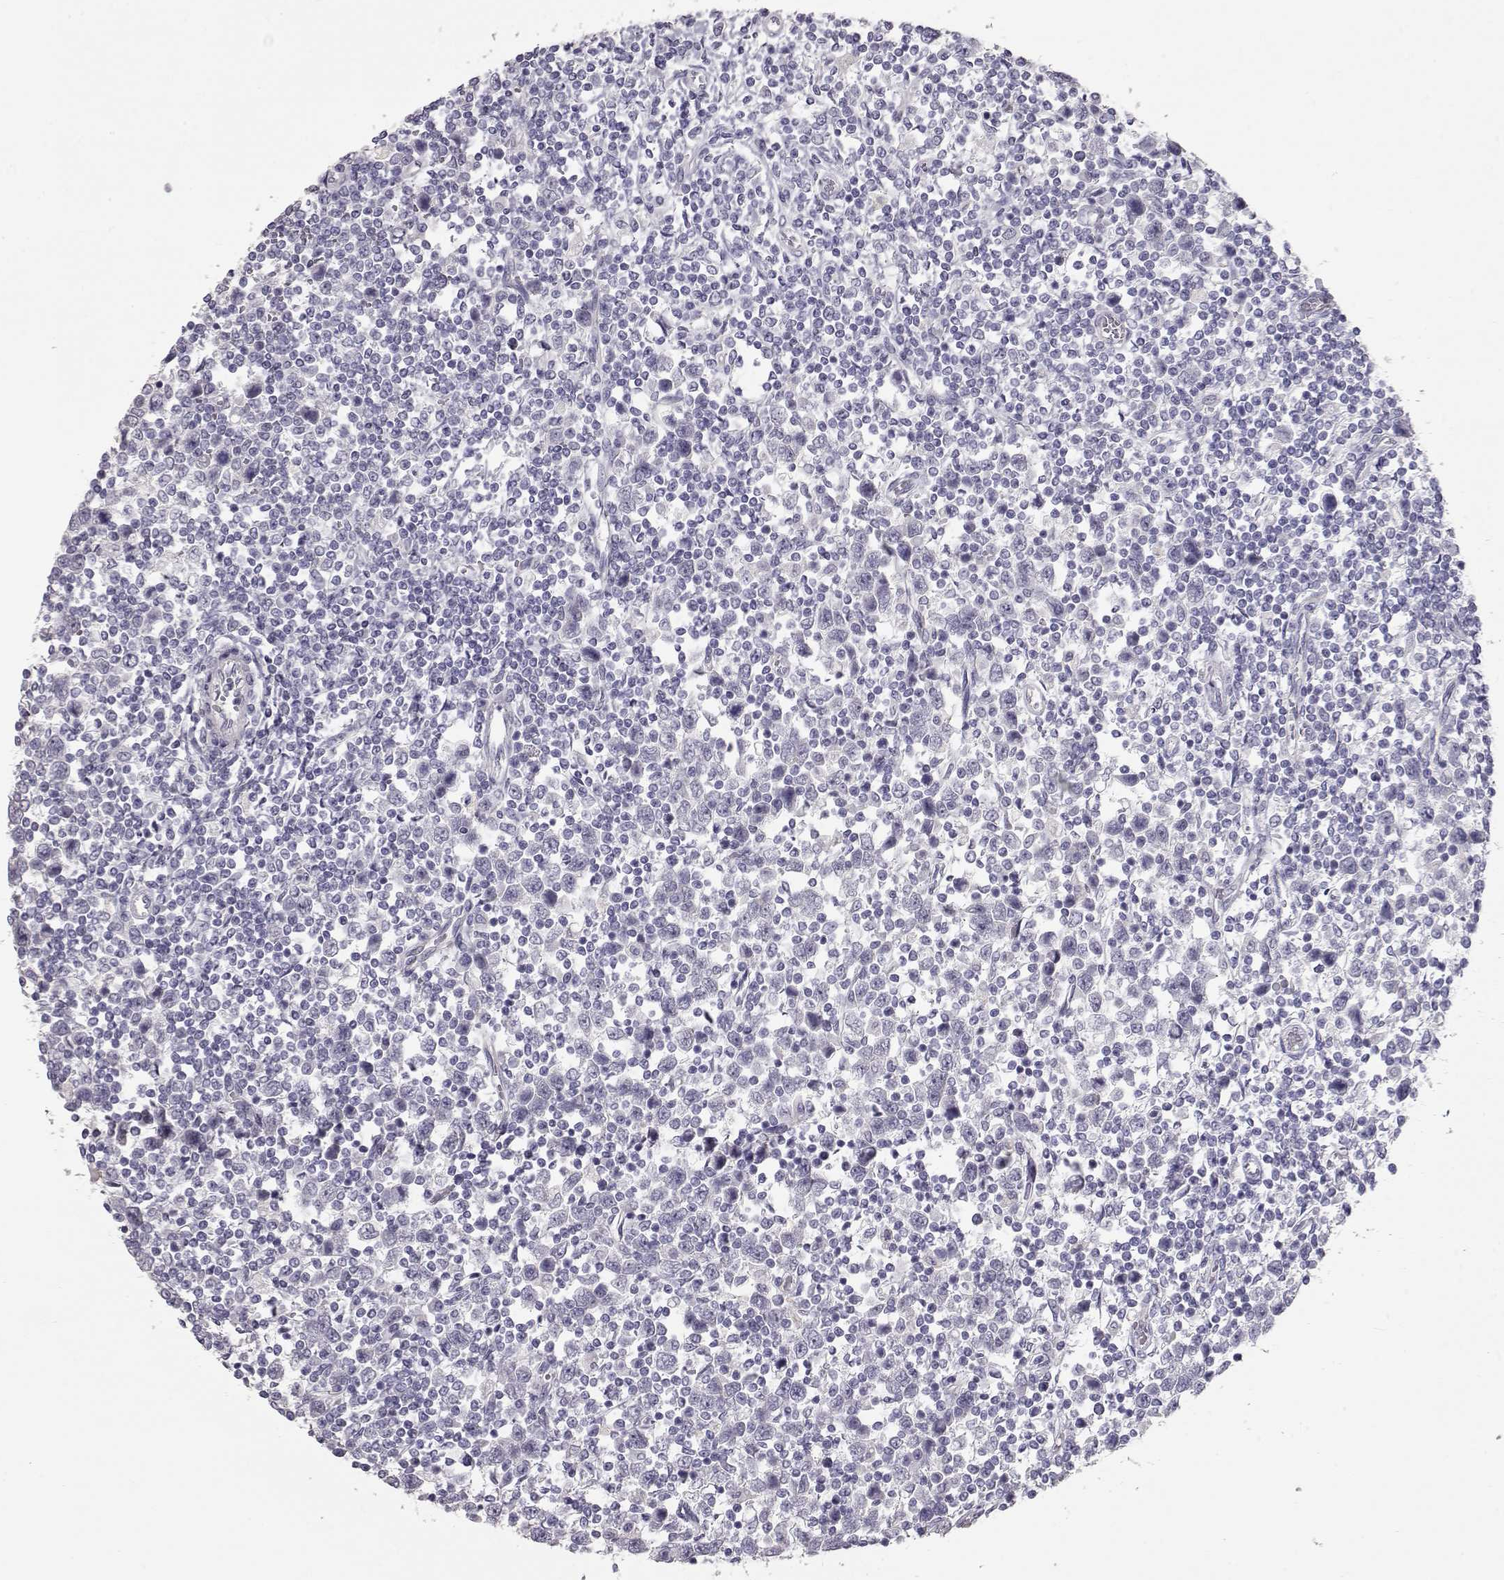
{"staining": {"intensity": "negative", "quantity": "none", "location": "none"}, "tissue": "testis cancer", "cell_type": "Tumor cells", "image_type": "cancer", "snomed": [{"axis": "morphology", "description": "Normal tissue, NOS"}, {"axis": "morphology", "description": "Seminoma, NOS"}, {"axis": "topography", "description": "Testis"}, {"axis": "topography", "description": "Epididymis"}], "caption": "A micrograph of seminoma (testis) stained for a protein exhibits no brown staining in tumor cells.", "gene": "SLC18A1", "patient": {"sex": "male", "age": 34}}